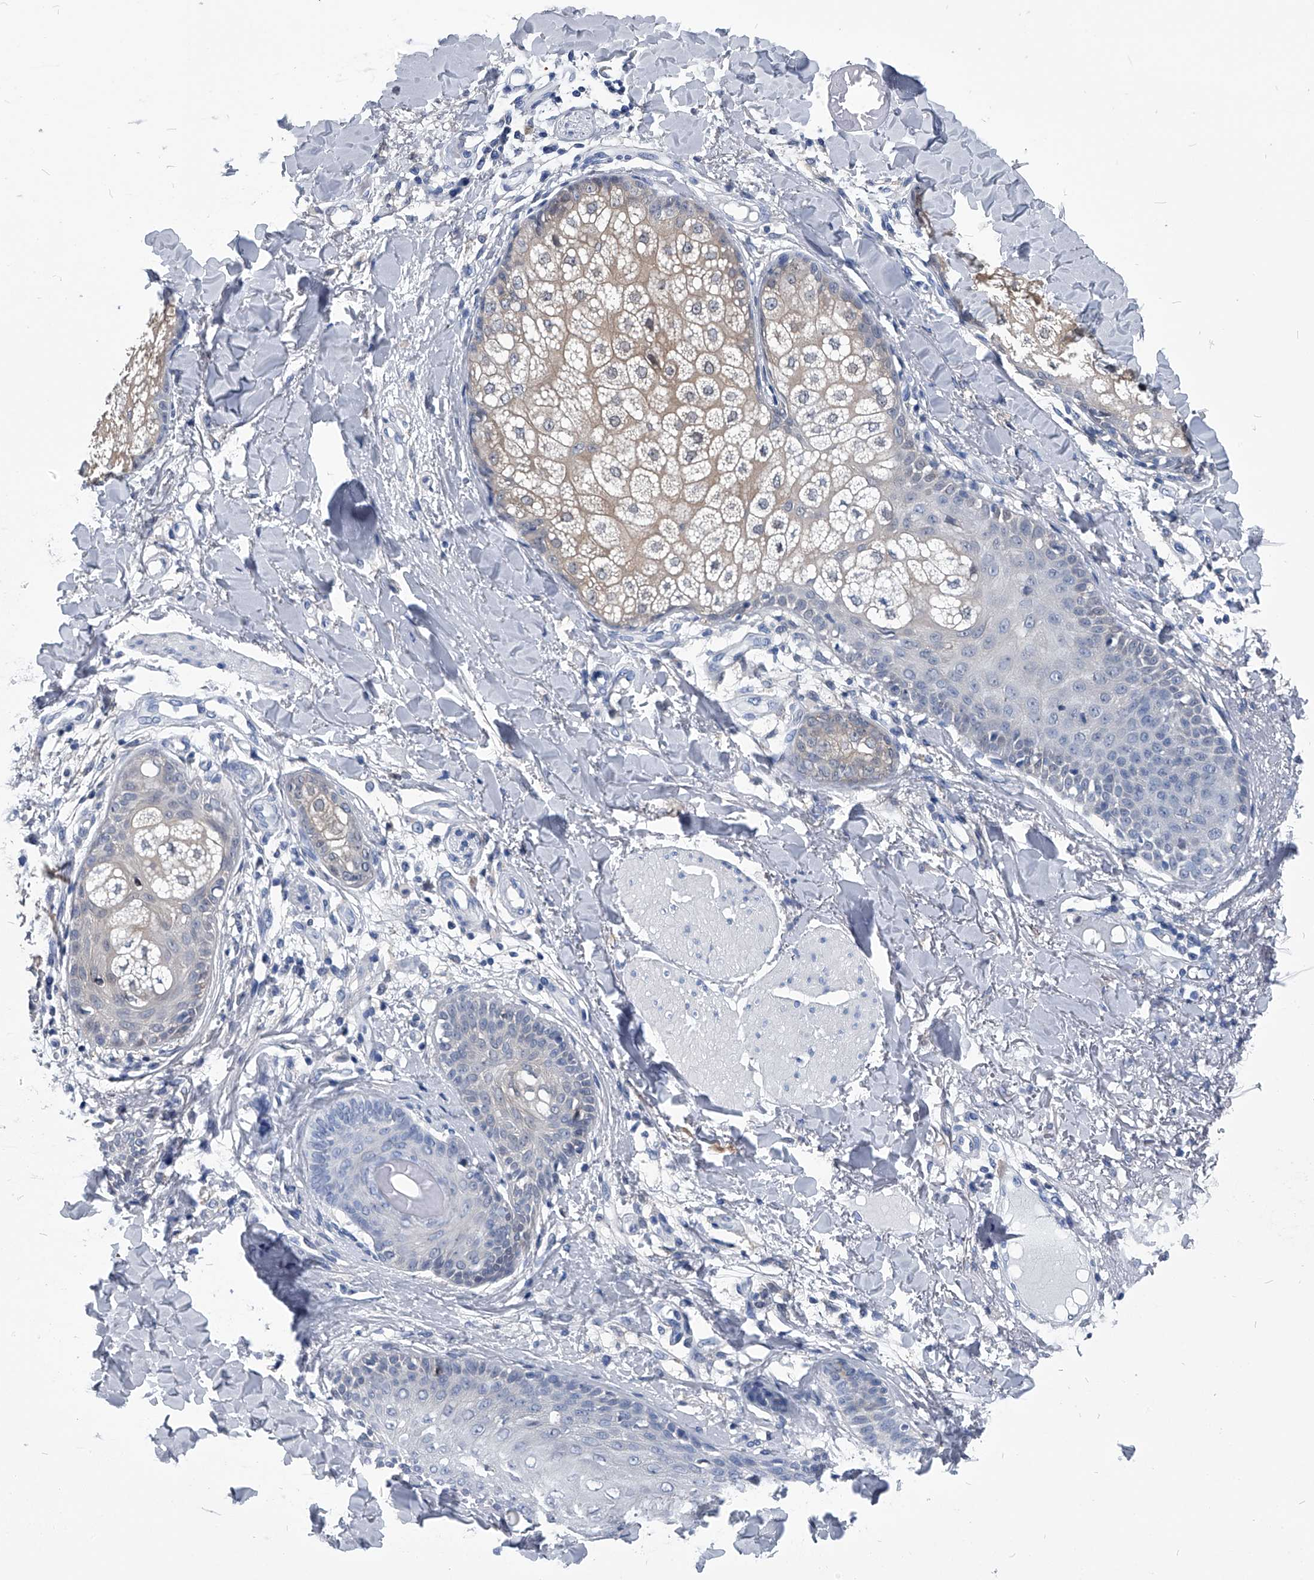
{"staining": {"intensity": "negative", "quantity": "none", "location": "none"}, "tissue": "skin cancer", "cell_type": "Tumor cells", "image_type": "cancer", "snomed": [{"axis": "morphology", "description": "Normal tissue, NOS"}, {"axis": "morphology", "description": "Basal cell carcinoma"}, {"axis": "topography", "description": "Skin"}], "caption": "An image of skin basal cell carcinoma stained for a protein reveals no brown staining in tumor cells.", "gene": "PDXK", "patient": {"sex": "male", "age": 52}}